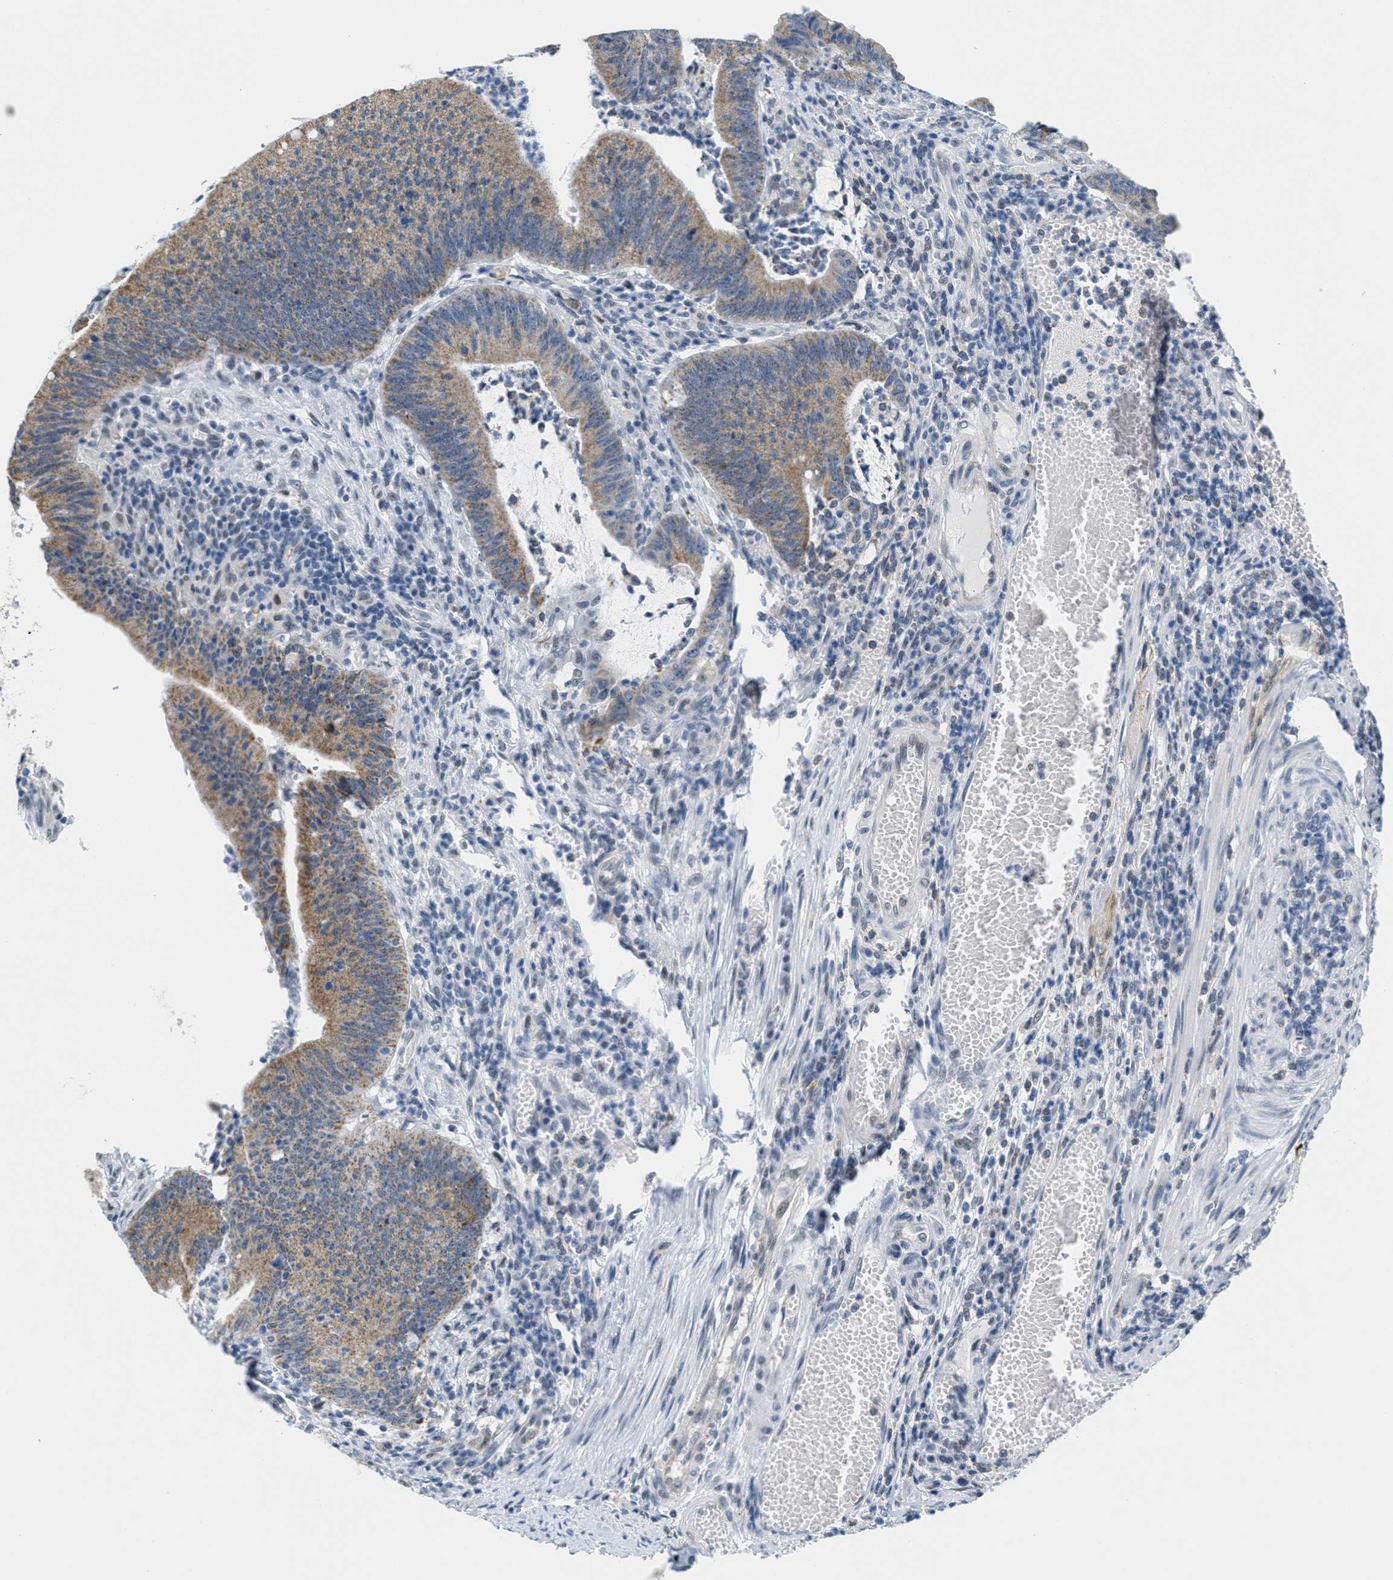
{"staining": {"intensity": "moderate", "quantity": ">75%", "location": "cytoplasmic/membranous"}, "tissue": "colorectal cancer", "cell_type": "Tumor cells", "image_type": "cancer", "snomed": [{"axis": "morphology", "description": "Normal tissue, NOS"}, {"axis": "morphology", "description": "Adenocarcinoma, NOS"}, {"axis": "topography", "description": "Rectum"}], "caption": "Colorectal cancer was stained to show a protein in brown. There is medium levels of moderate cytoplasmic/membranous expression in about >75% of tumor cells. (DAB (3,3'-diaminobenzidine) IHC with brightfield microscopy, high magnification).", "gene": "HS3ST2", "patient": {"sex": "female", "age": 66}}